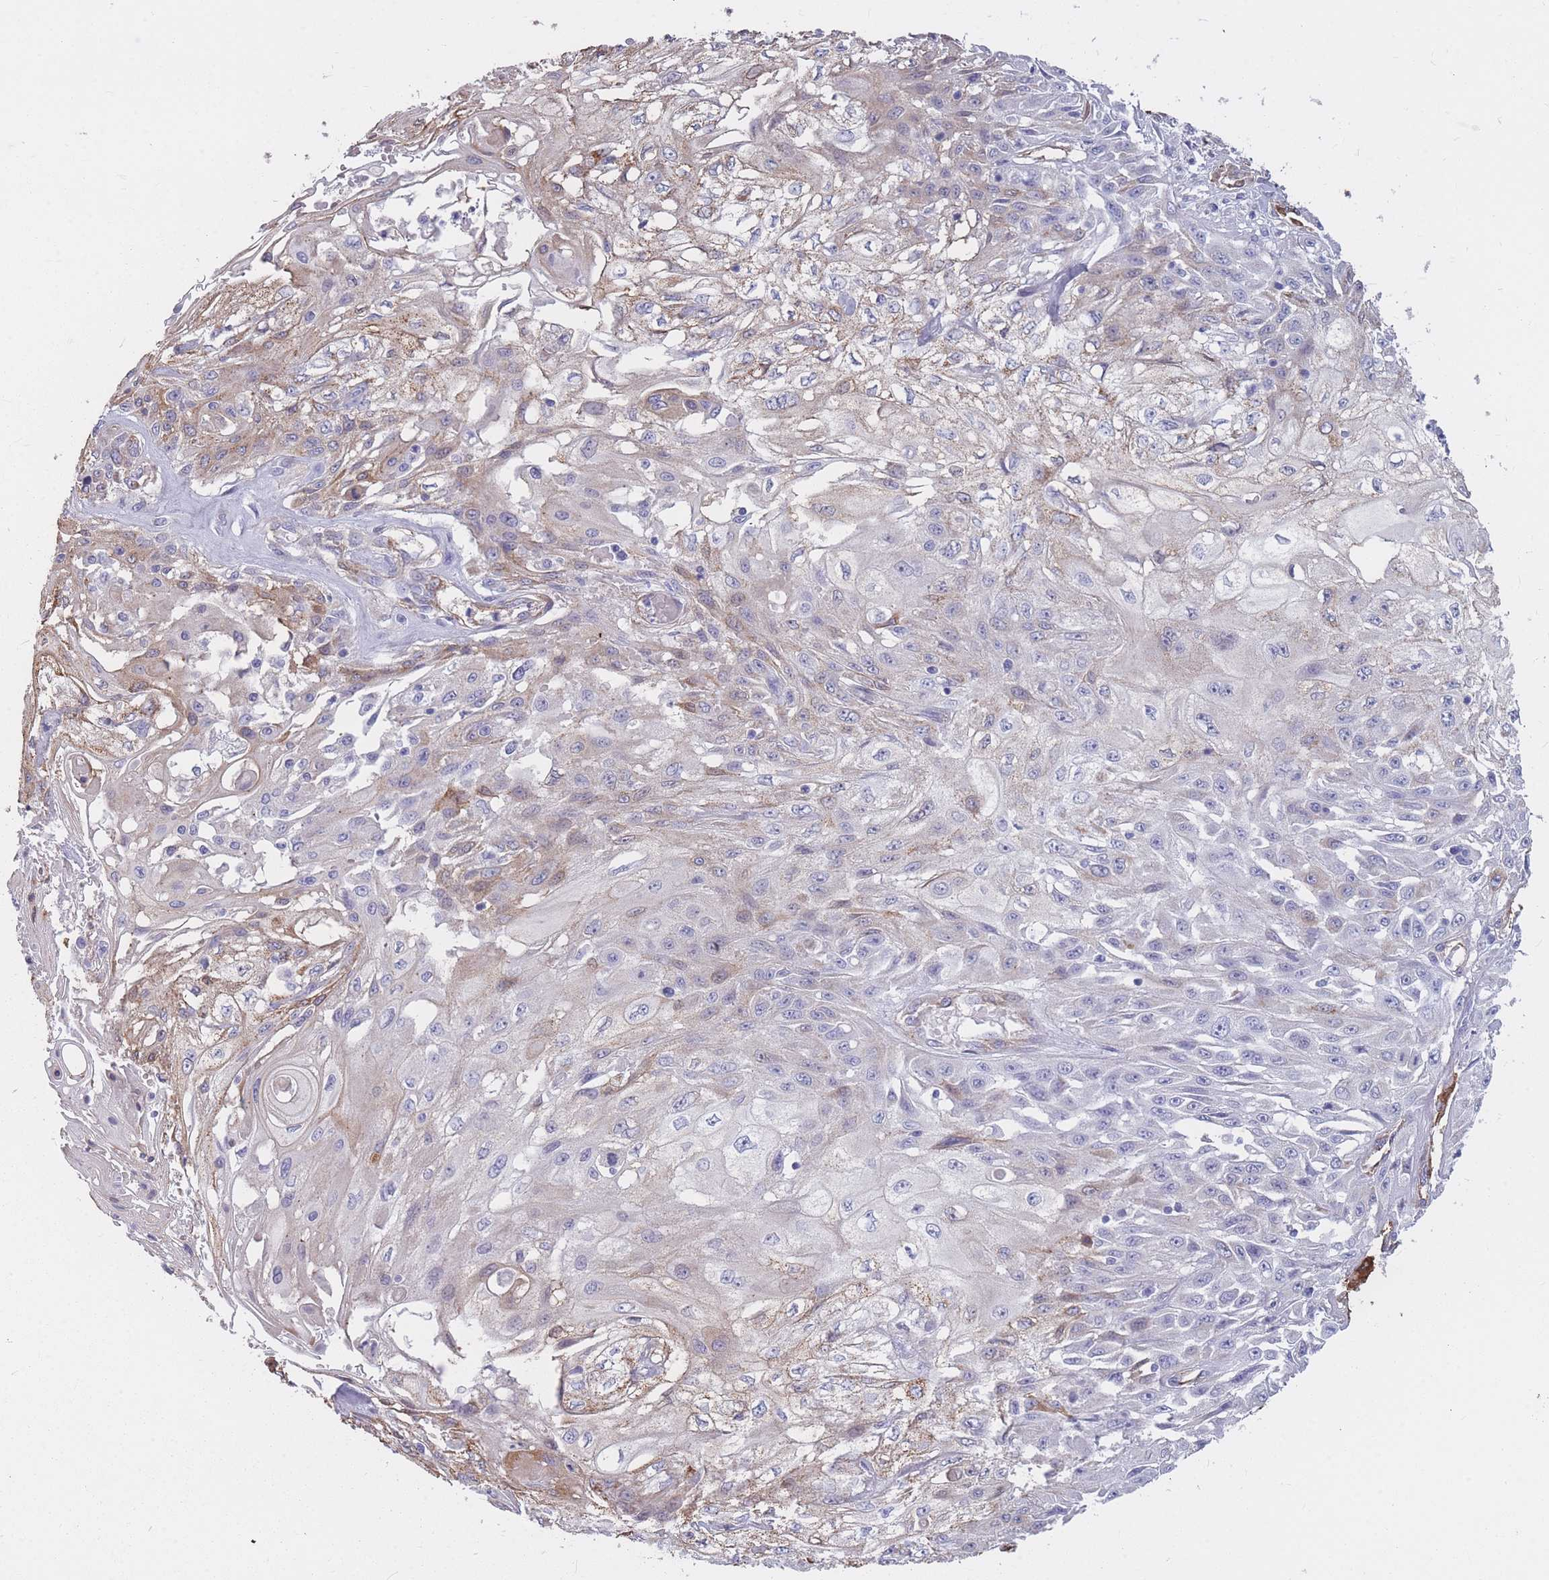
{"staining": {"intensity": "moderate", "quantity": "25%-75%", "location": "cytoplasmic/membranous"}, "tissue": "skin cancer", "cell_type": "Tumor cells", "image_type": "cancer", "snomed": [{"axis": "morphology", "description": "Squamous cell carcinoma, NOS"}, {"axis": "morphology", "description": "Squamous cell carcinoma, metastatic, NOS"}, {"axis": "topography", "description": "Skin"}, {"axis": "topography", "description": "Lymph node"}], "caption": "Skin cancer stained with DAB (3,3'-diaminobenzidine) immunohistochemistry reveals medium levels of moderate cytoplasmic/membranous positivity in approximately 25%-75% of tumor cells. Immunohistochemistry (ihc) stains the protein in brown and the nuclei are stained blue.", "gene": "GNA11", "patient": {"sex": "male", "age": 75}}